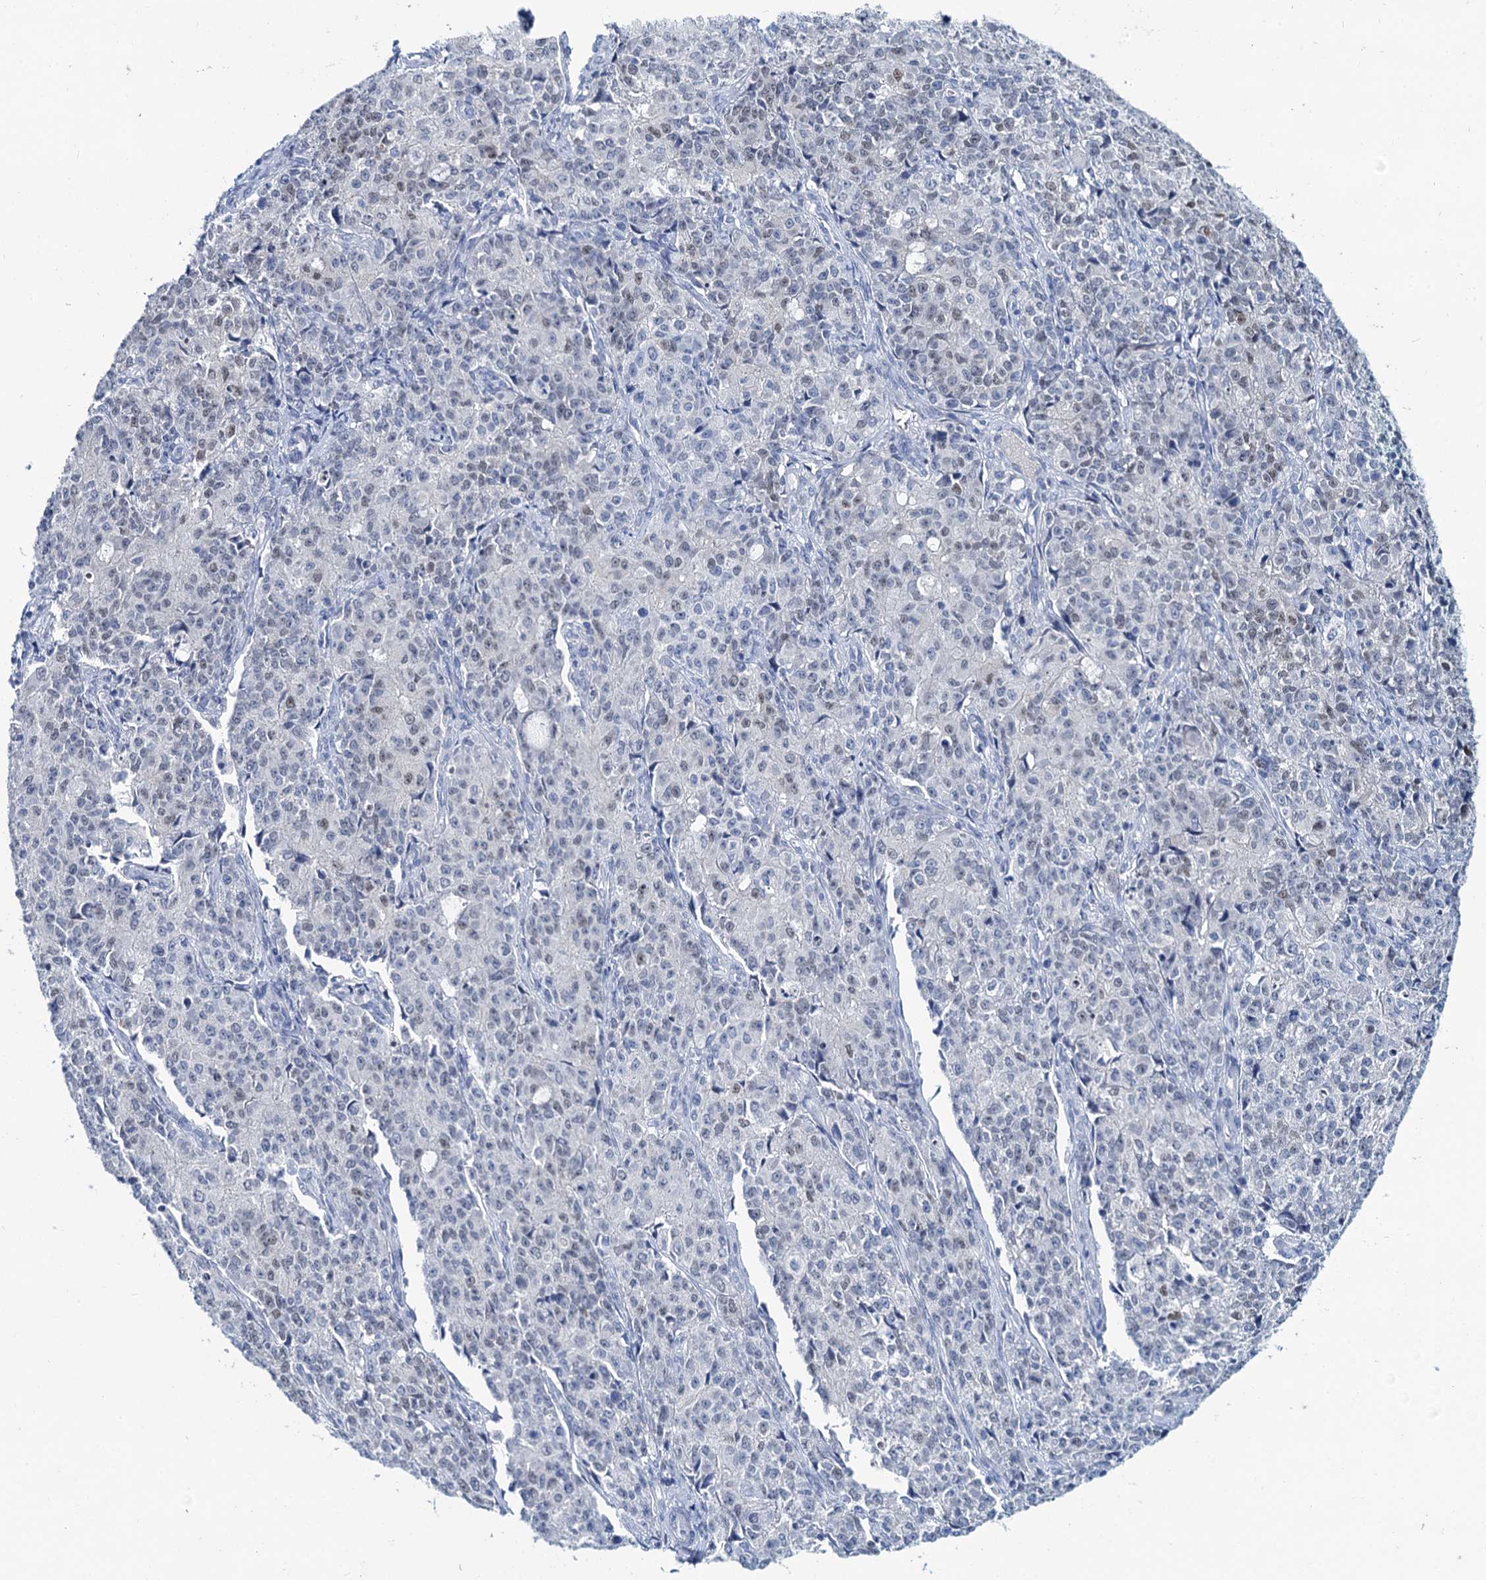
{"staining": {"intensity": "weak", "quantity": "<25%", "location": "nuclear"}, "tissue": "endometrial cancer", "cell_type": "Tumor cells", "image_type": "cancer", "snomed": [{"axis": "morphology", "description": "Adenocarcinoma, NOS"}, {"axis": "topography", "description": "Endometrium"}], "caption": "Immunohistochemistry image of adenocarcinoma (endometrial) stained for a protein (brown), which shows no positivity in tumor cells.", "gene": "TOX3", "patient": {"sex": "female", "age": 50}}